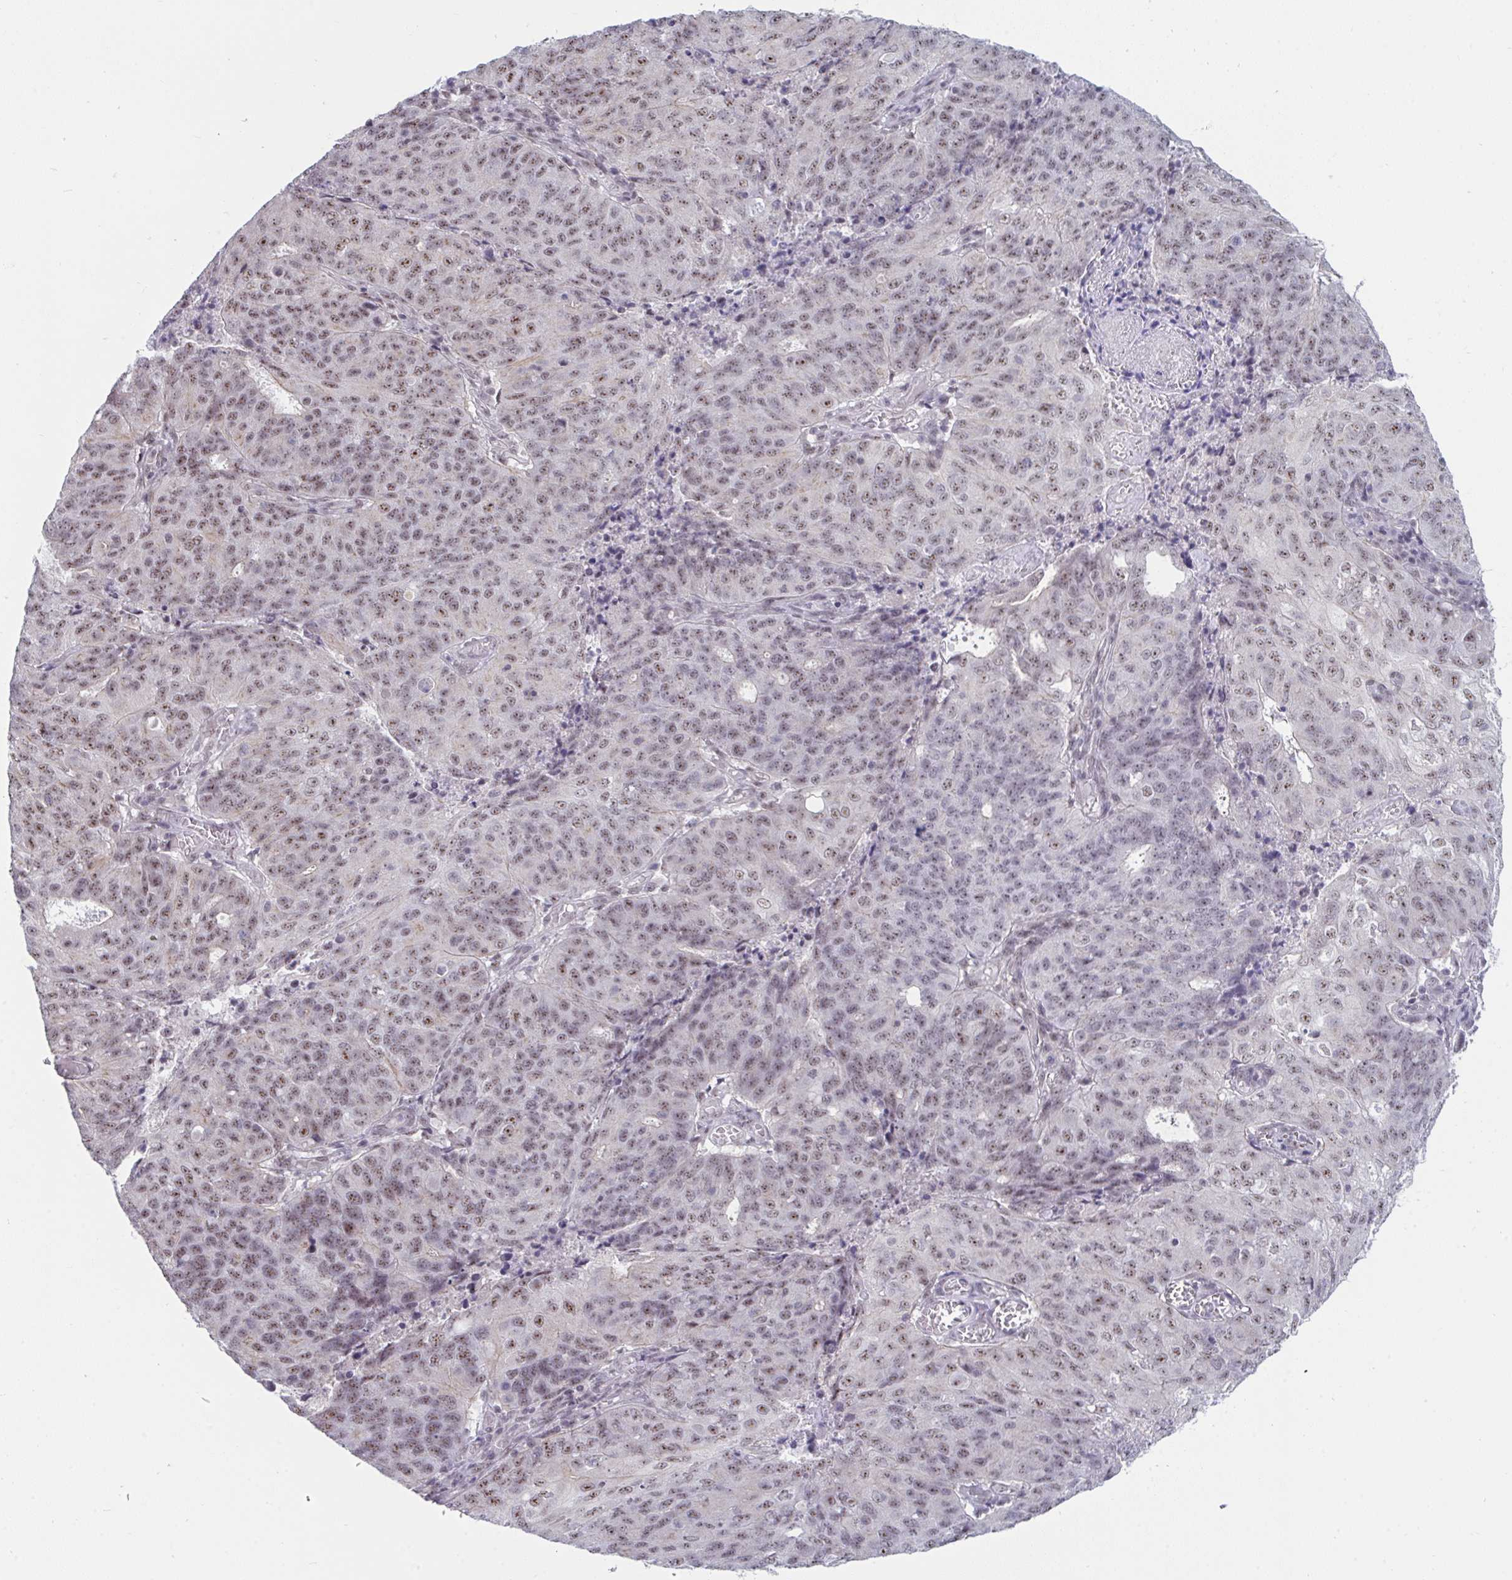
{"staining": {"intensity": "weak", "quantity": ">75%", "location": "nuclear"}, "tissue": "endometrial cancer", "cell_type": "Tumor cells", "image_type": "cancer", "snomed": [{"axis": "morphology", "description": "Adenocarcinoma, NOS"}, {"axis": "topography", "description": "Endometrium"}], "caption": "Immunohistochemical staining of endometrial cancer (adenocarcinoma) displays weak nuclear protein staining in approximately >75% of tumor cells. Nuclei are stained in blue.", "gene": "PRR14", "patient": {"sex": "female", "age": 82}}